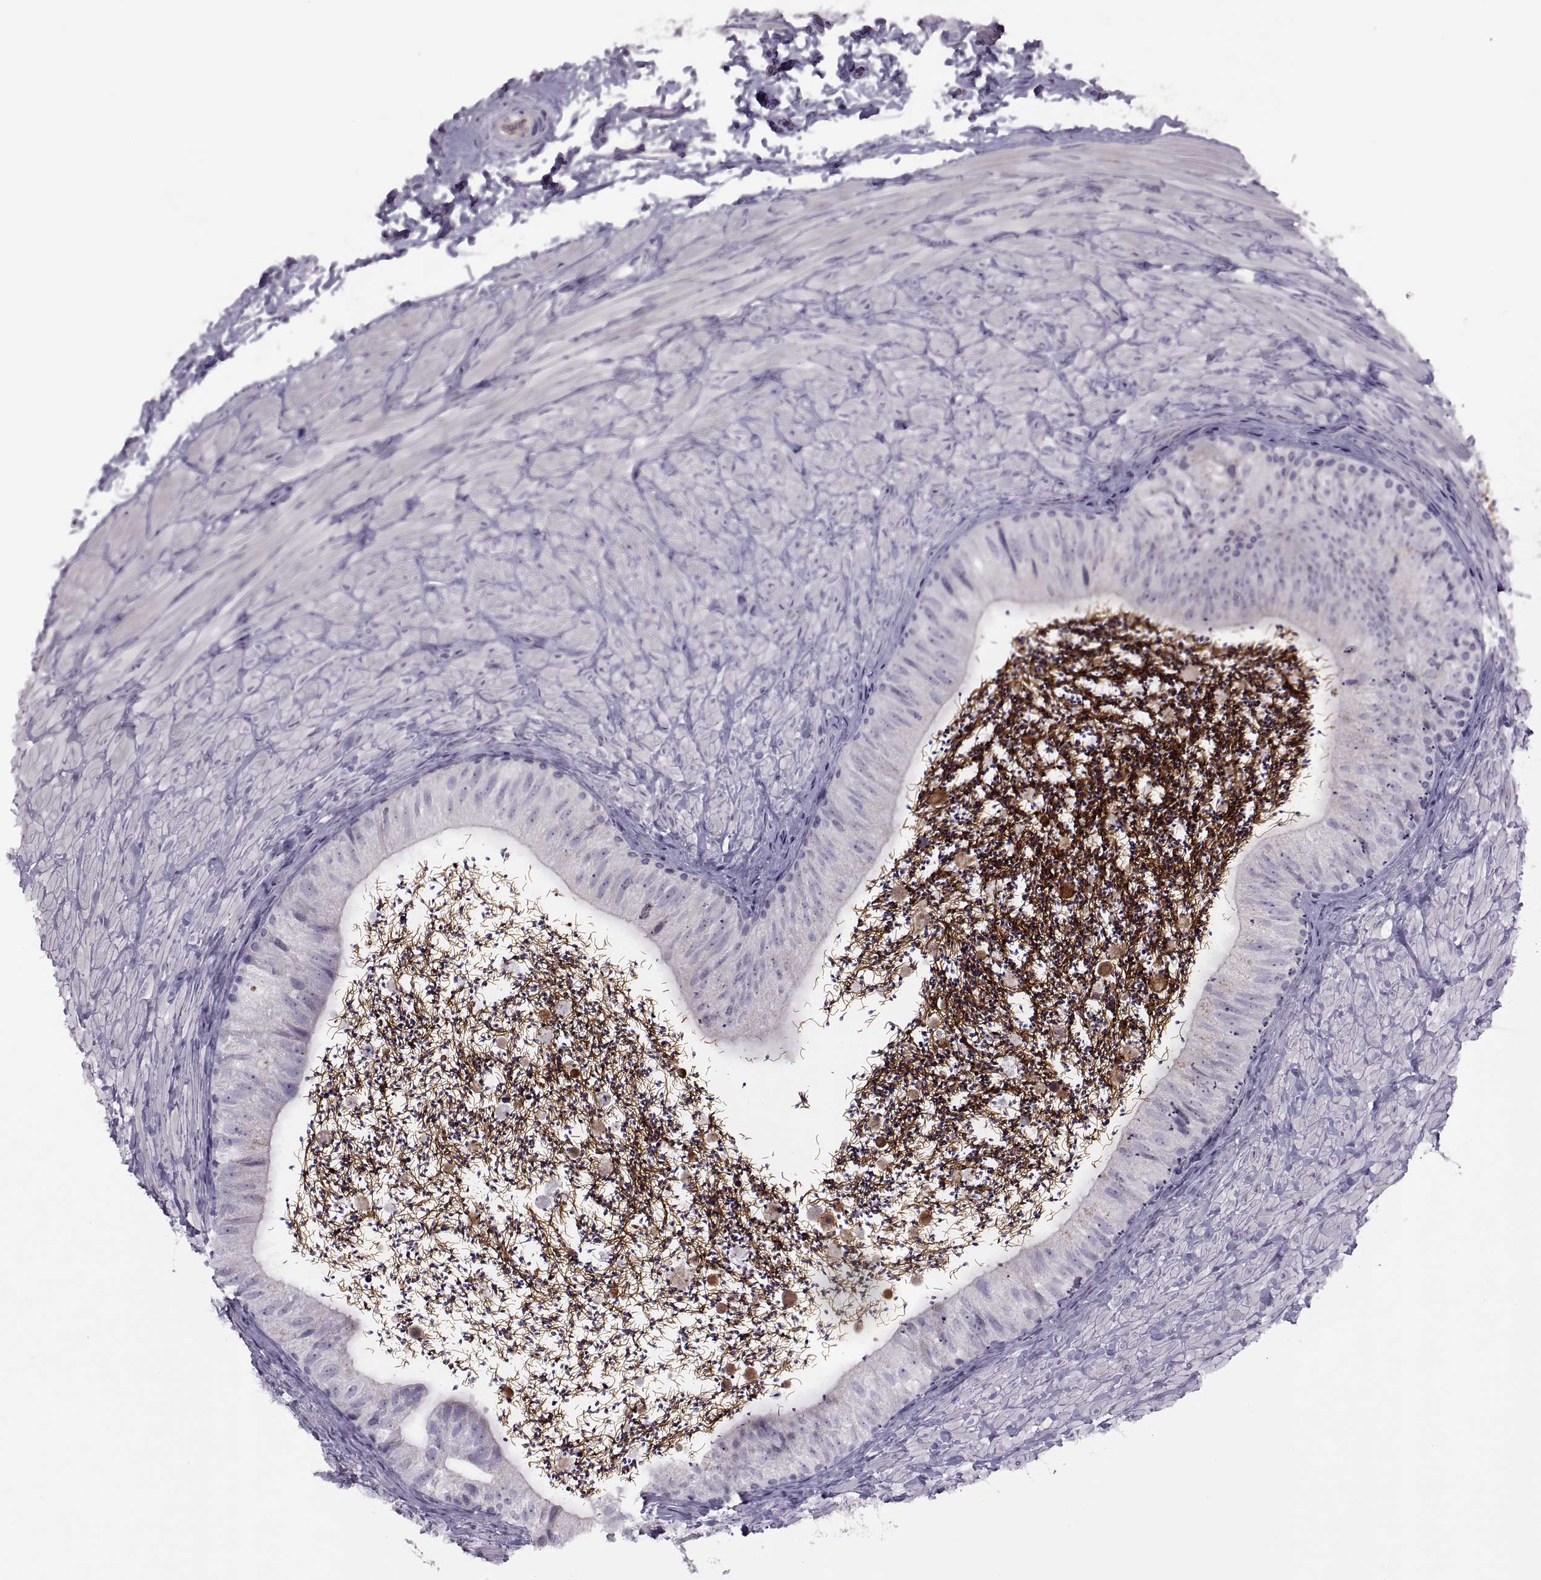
{"staining": {"intensity": "negative", "quantity": "none", "location": "none"}, "tissue": "epididymis", "cell_type": "Glandular cells", "image_type": "normal", "snomed": [{"axis": "morphology", "description": "Normal tissue, NOS"}, {"axis": "topography", "description": "Epididymis"}], "caption": "Immunohistochemistry histopathology image of benign epididymis stained for a protein (brown), which displays no staining in glandular cells.", "gene": "RSPH6A", "patient": {"sex": "male", "age": 32}}